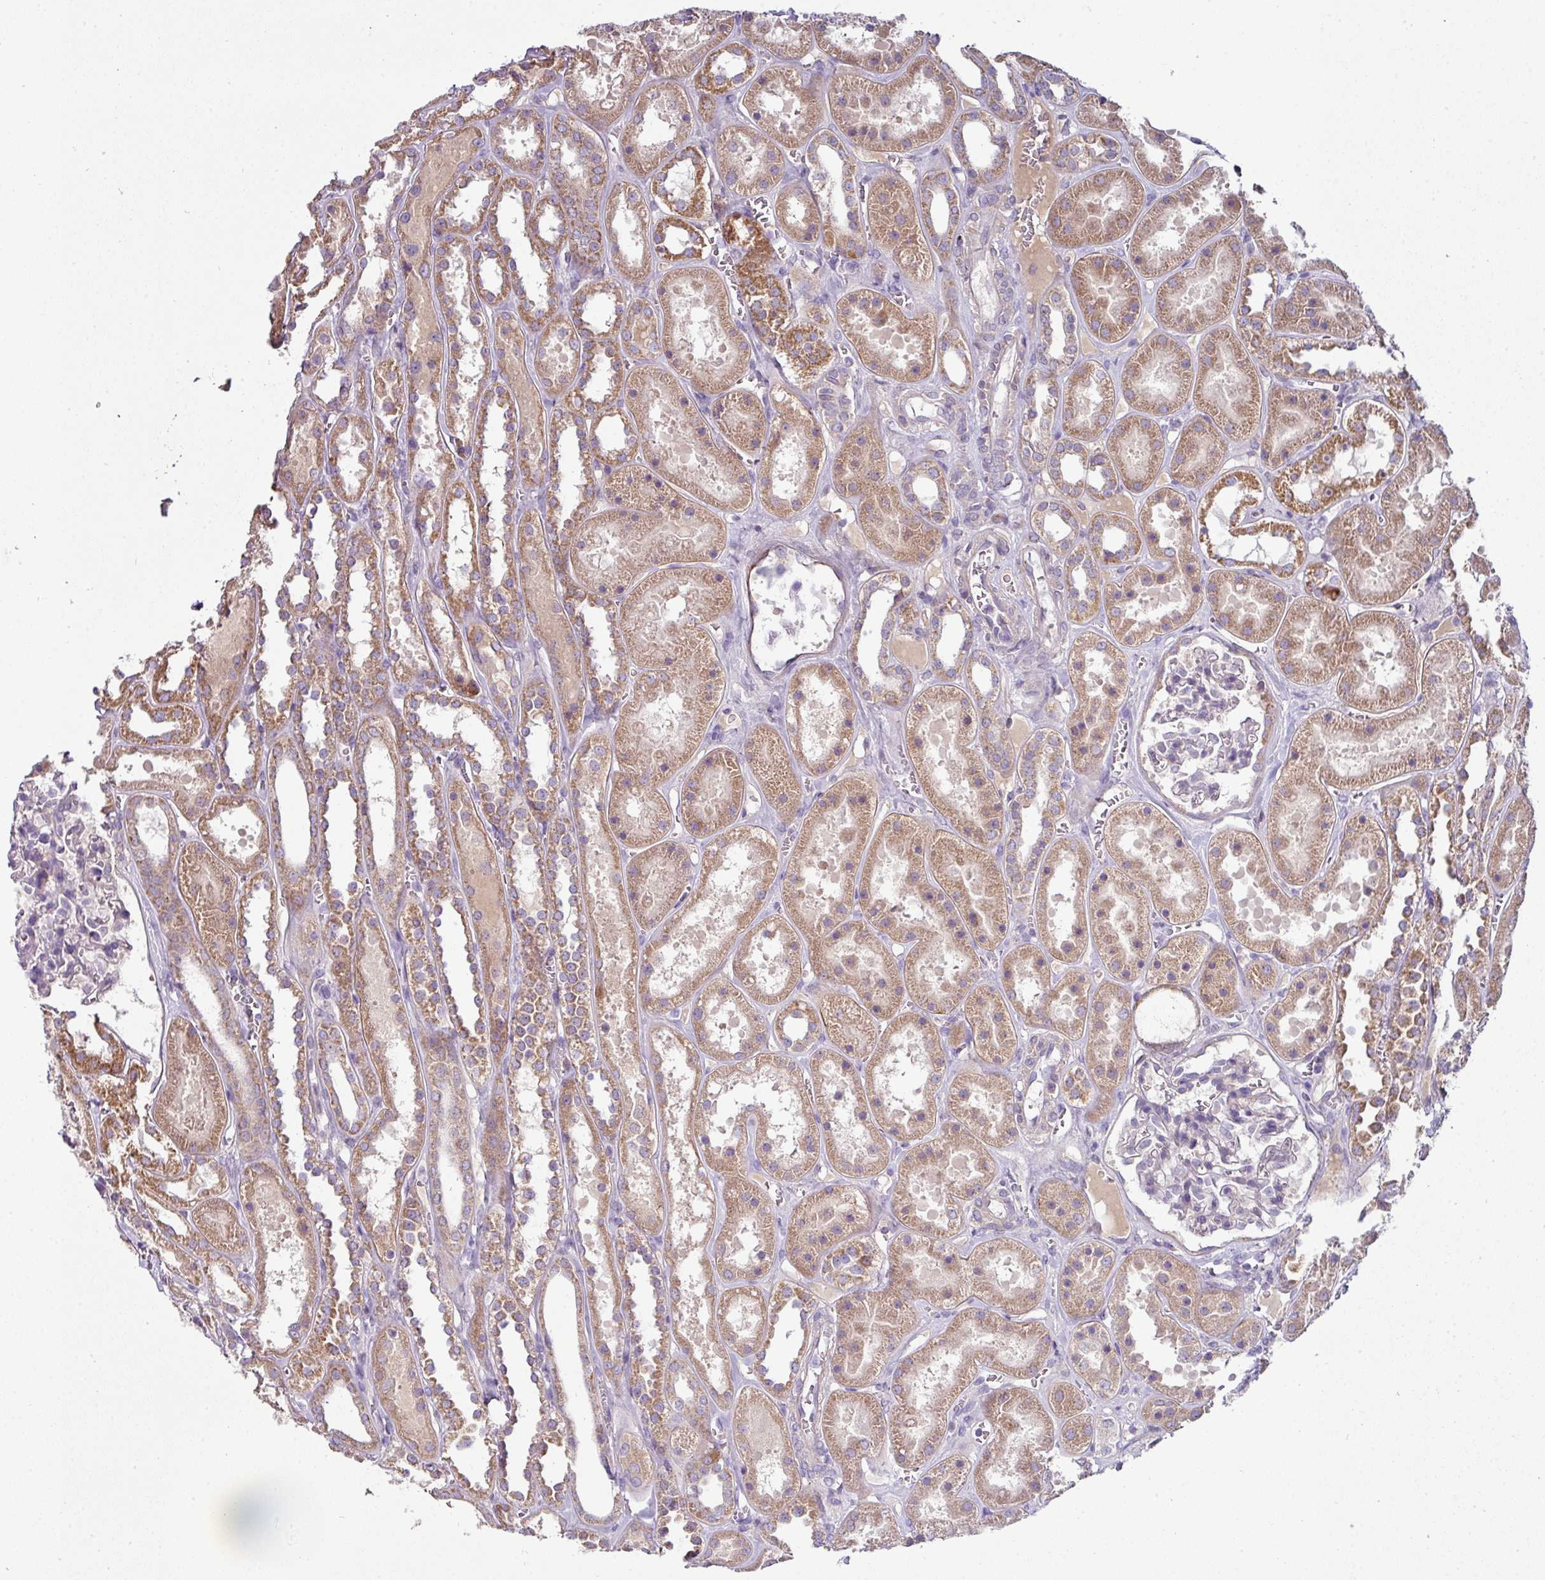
{"staining": {"intensity": "negative", "quantity": "none", "location": "none"}, "tissue": "kidney", "cell_type": "Cells in glomeruli", "image_type": "normal", "snomed": [{"axis": "morphology", "description": "Normal tissue, NOS"}, {"axis": "topography", "description": "Kidney"}], "caption": "This is an immunohistochemistry (IHC) image of normal human kidney. There is no expression in cells in glomeruli.", "gene": "LRRC9", "patient": {"sex": "female", "age": 41}}